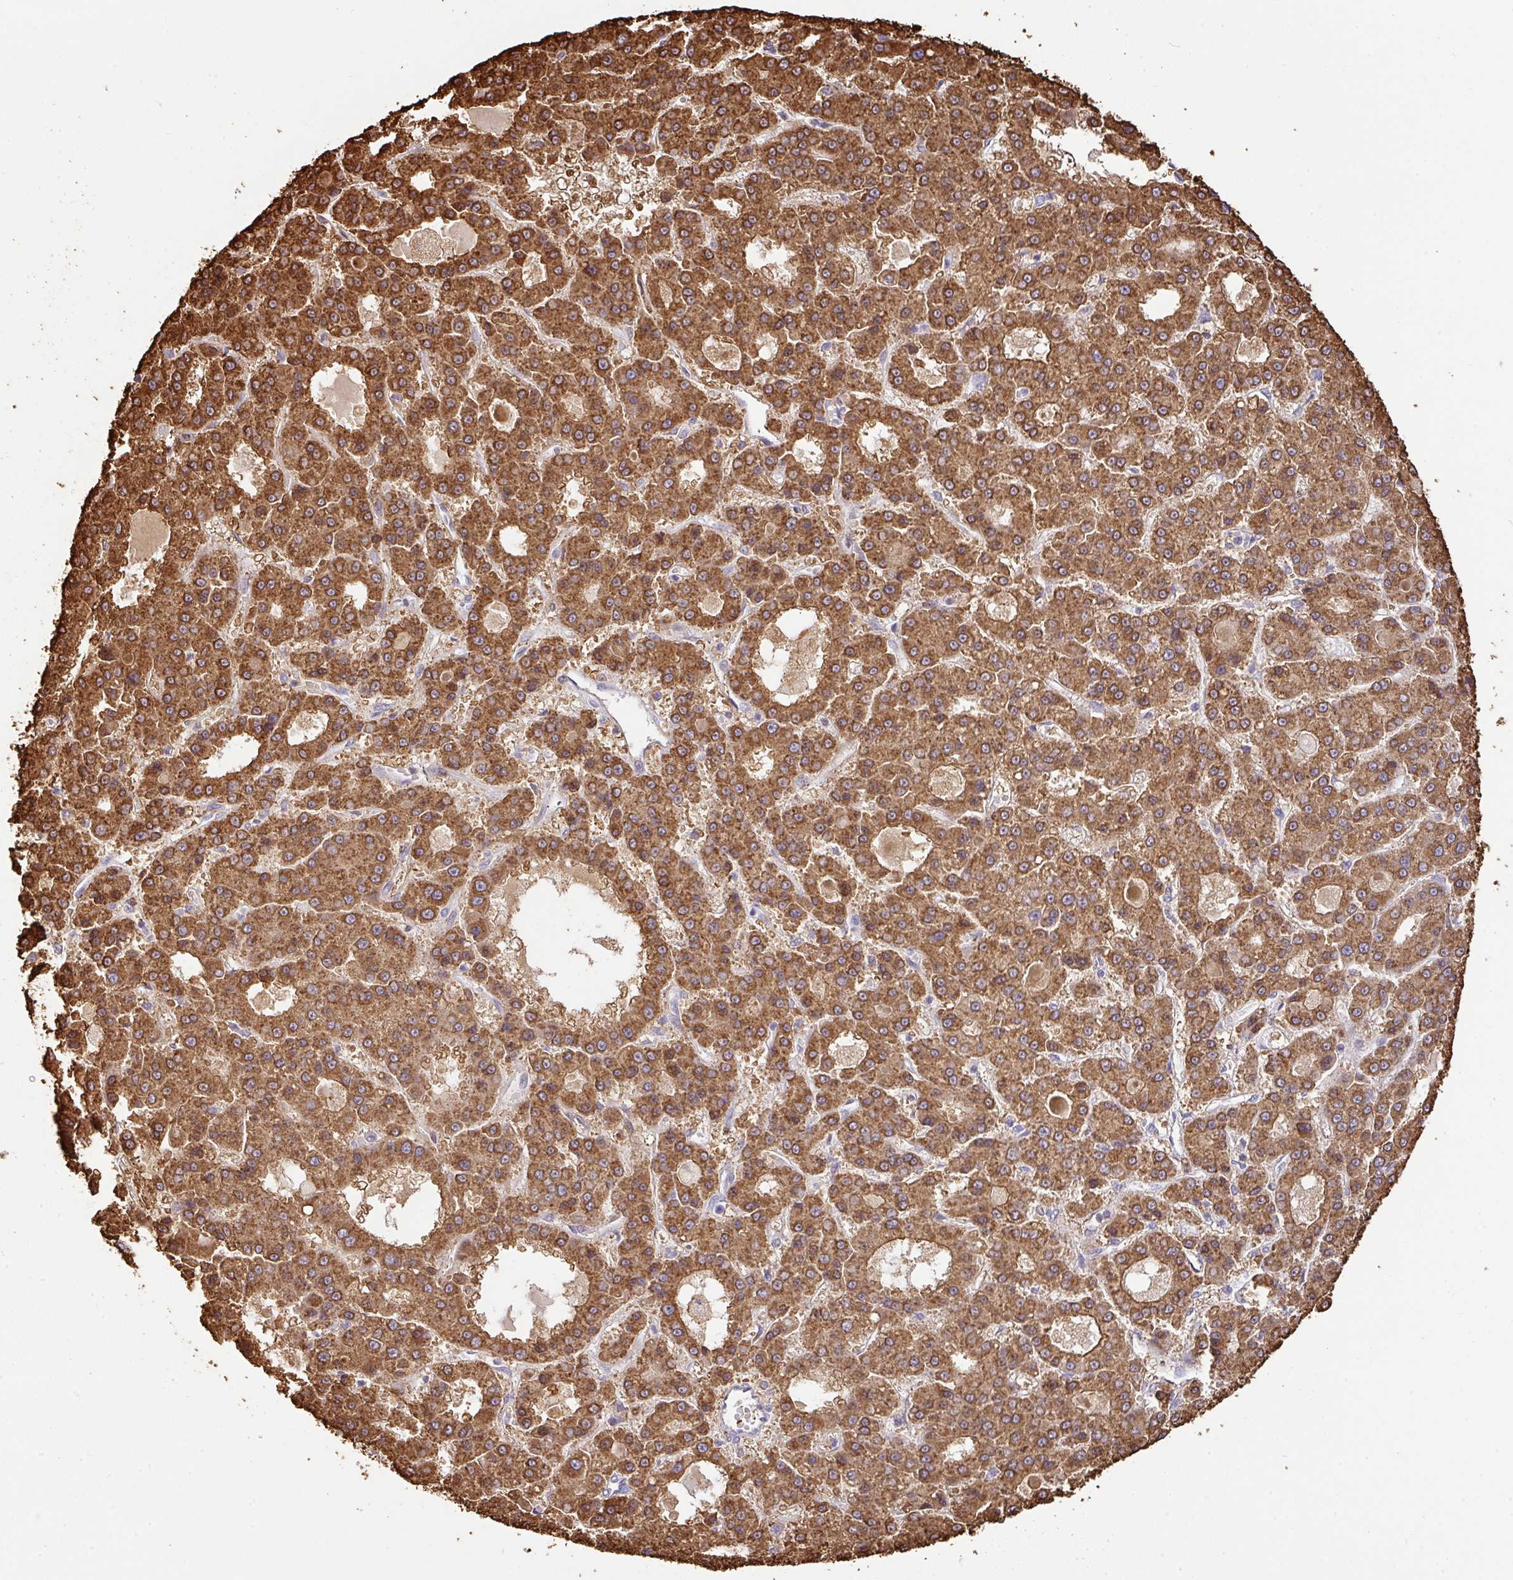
{"staining": {"intensity": "strong", "quantity": ">75%", "location": "cytoplasmic/membranous"}, "tissue": "liver cancer", "cell_type": "Tumor cells", "image_type": "cancer", "snomed": [{"axis": "morphology", "description": "Carcinoma, Hepatocellular, NOS"}, {"axis": "topography", "description": "Liver"}], "caption": "The micrograph shows staining of liver cancer, revealing strong cytoplasmic/membranous protein positivity (brown color) within tumor cells.", "gene": "GCNT7", "patient": {"sex": "male", "age": 70}}